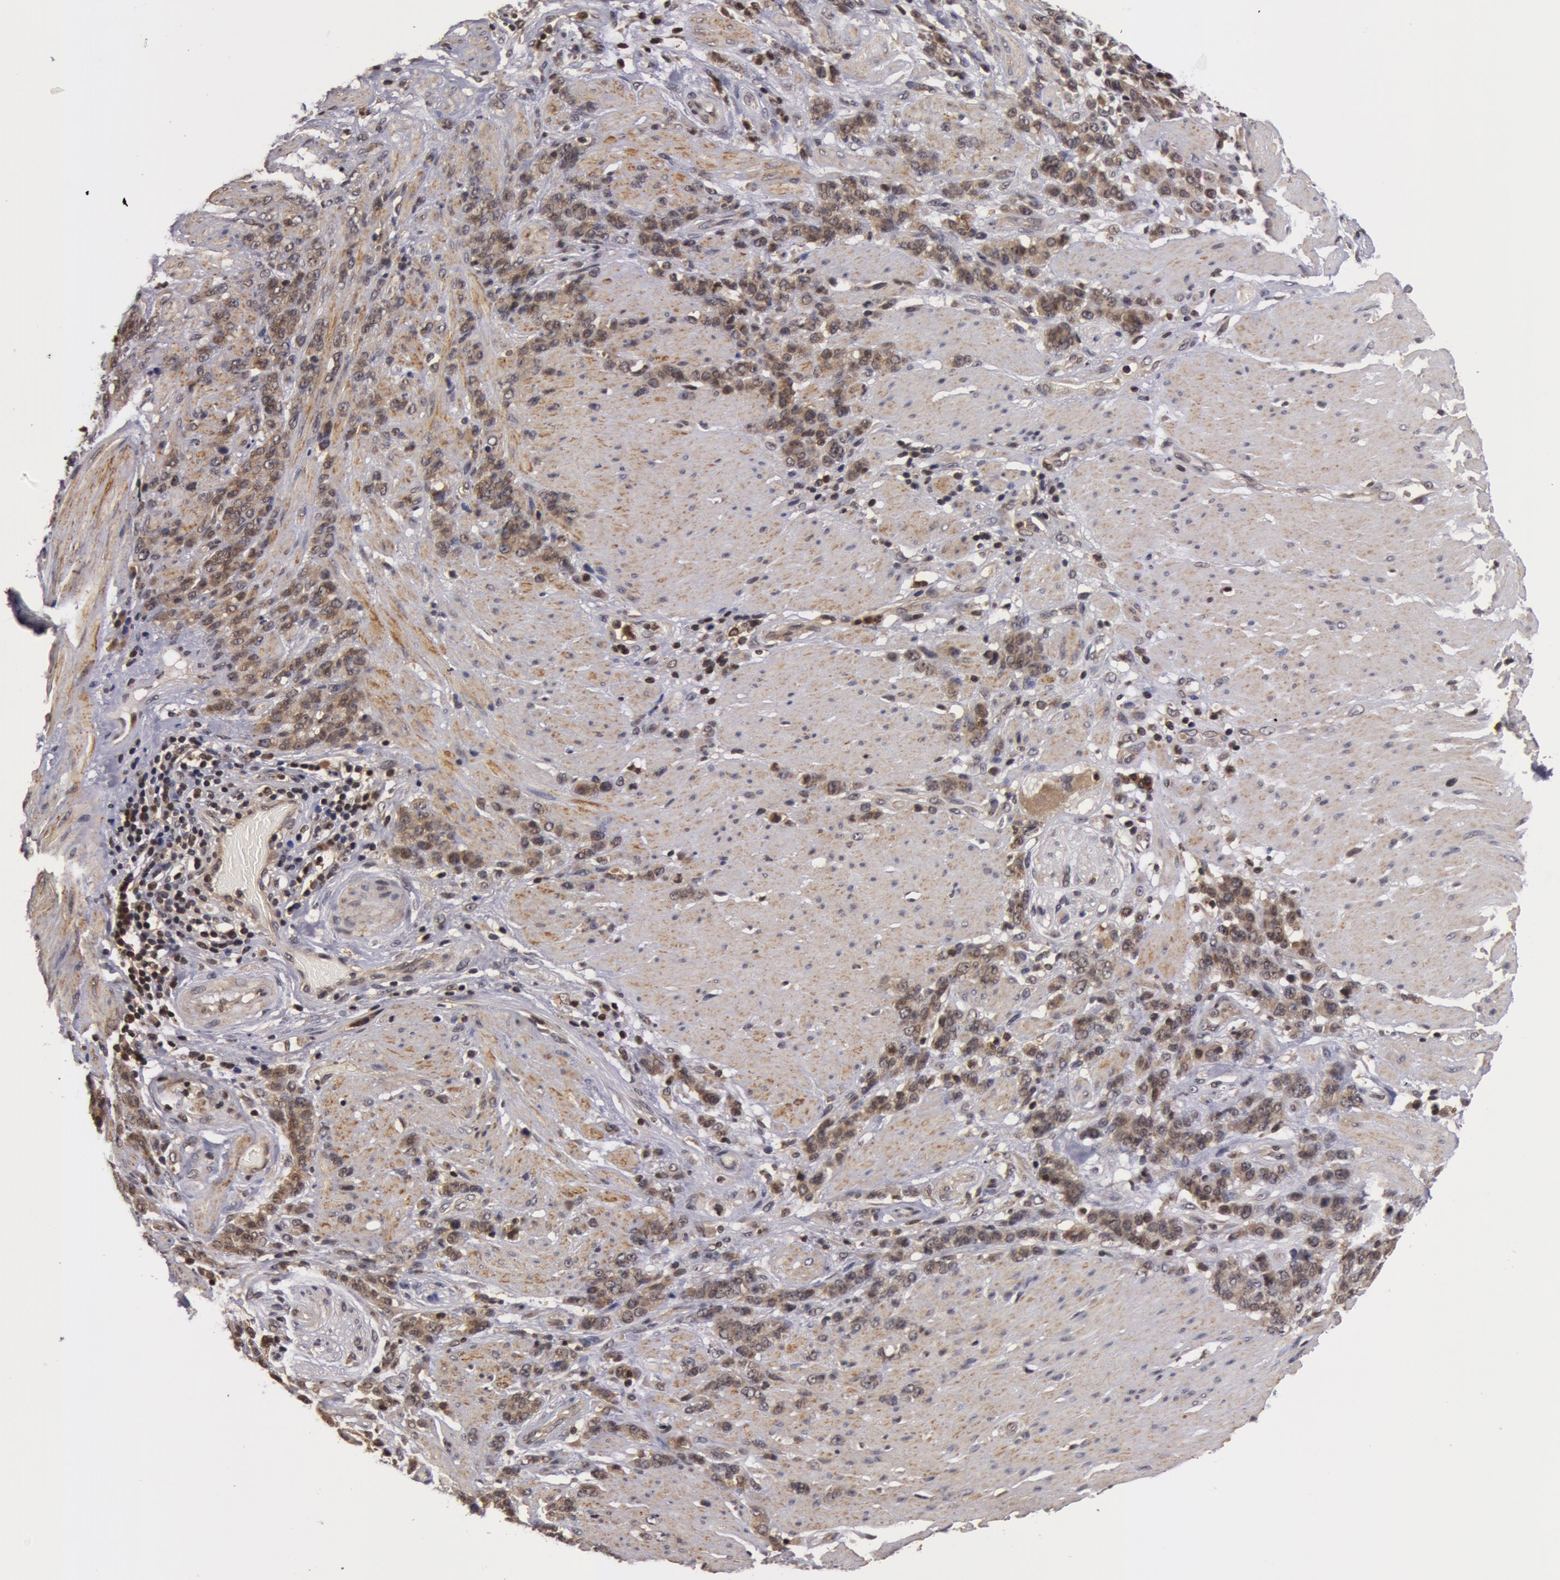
{"staining": {"intensity": "weak", "quantity": "<25%", "location": "nuclear"}, "tissue": "stomach cancer", "cell_type": "Tumor cells", "image_type": "cancer", "snomed": [{"axis": "morphology", "description": "Adenocarcinoma, NOS"}, {"axis": "topography", "description": "Stomach, lower"}], "caption": "Histopathology image shows no significant protein positivity in tumor cells of stomach adenocarcinoma.", "gene": "ZNF350", "patient": {"sex": "male", "age": 88}}